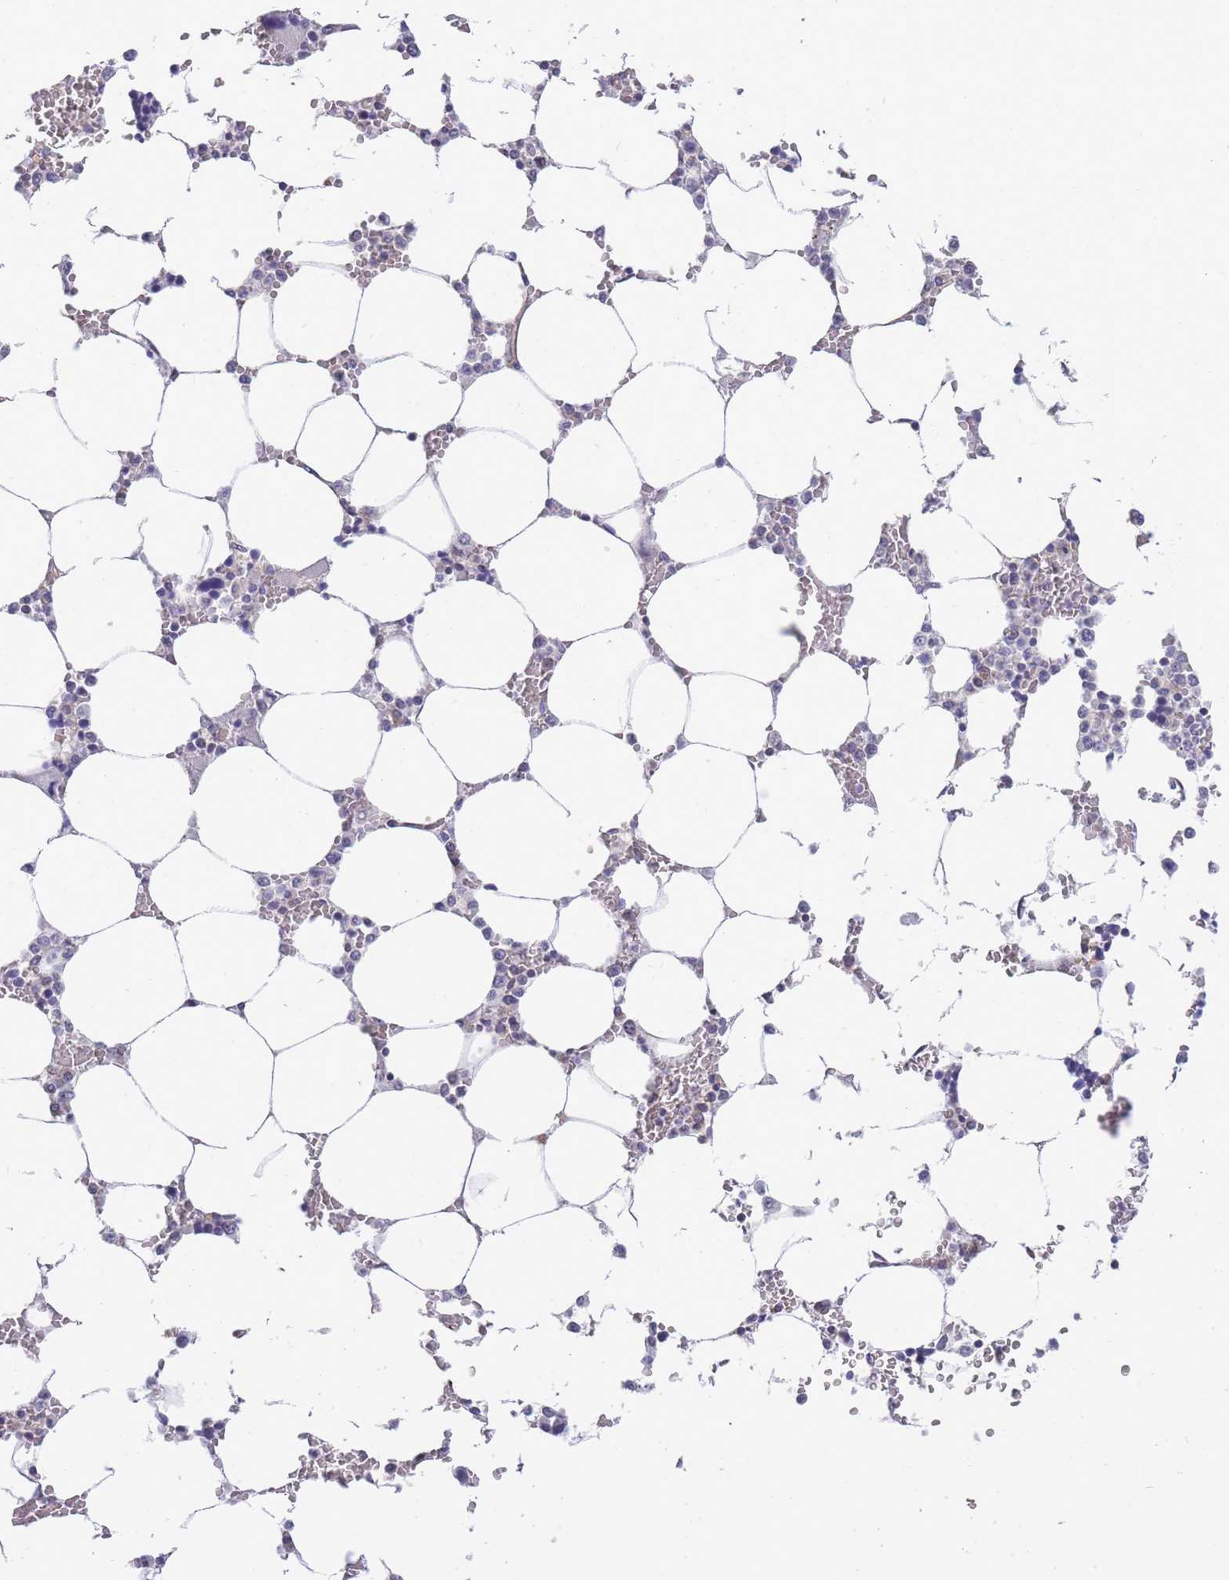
{"staining": {"intensity": "negative", "quantity": "none", "location": "none"}, "tissue": "bone marrow", "cell_type": "Hematopoietic cells", "image_type": "normal", "snomed": [{"axis": "morphology", "description": "Normal tissue, NOS"}, {"axis": "topography", "description": "Bone marrow"}], "caption": "IHC of unremarkable bone marrow reveals no staining in hematopoietic cells.", "gene": "C19orf25", "patient": {"sex": "male", "age": 64}}